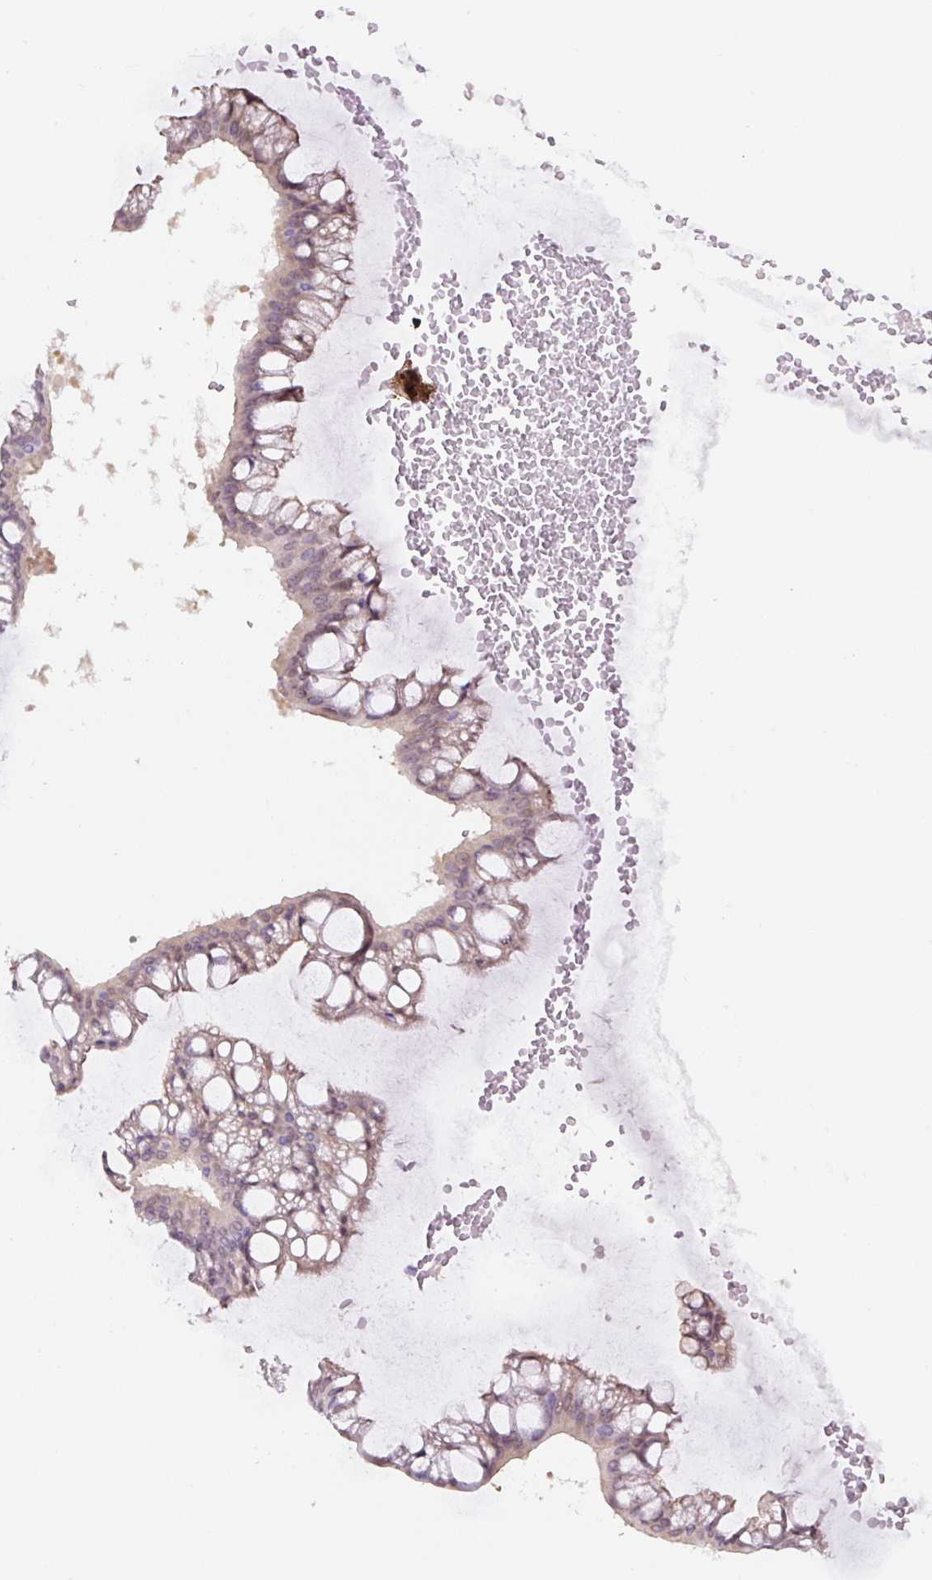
{"staining": {"intensity": "negative", "quantity": "none", "location": "none"}, "tissue": "ovarian cancer", "cell_type": "Tumor cells", "image_type": "cancer", "snomed": [{"axis": "morphology", "description": "Cystadenocarcinoma, mucinous, NOS"}, {"axis": "topography", "description": "Ovary"}], "caption": "A high-resolution photomicrograph shows immunohistochemistry (IHC) staining of mucinous cystadenocarcinoma (ovarian), which shows no significant positivity in tumor cells.", "gene": "SPSB2", "patient": {"sex": "female", "age": 73}}